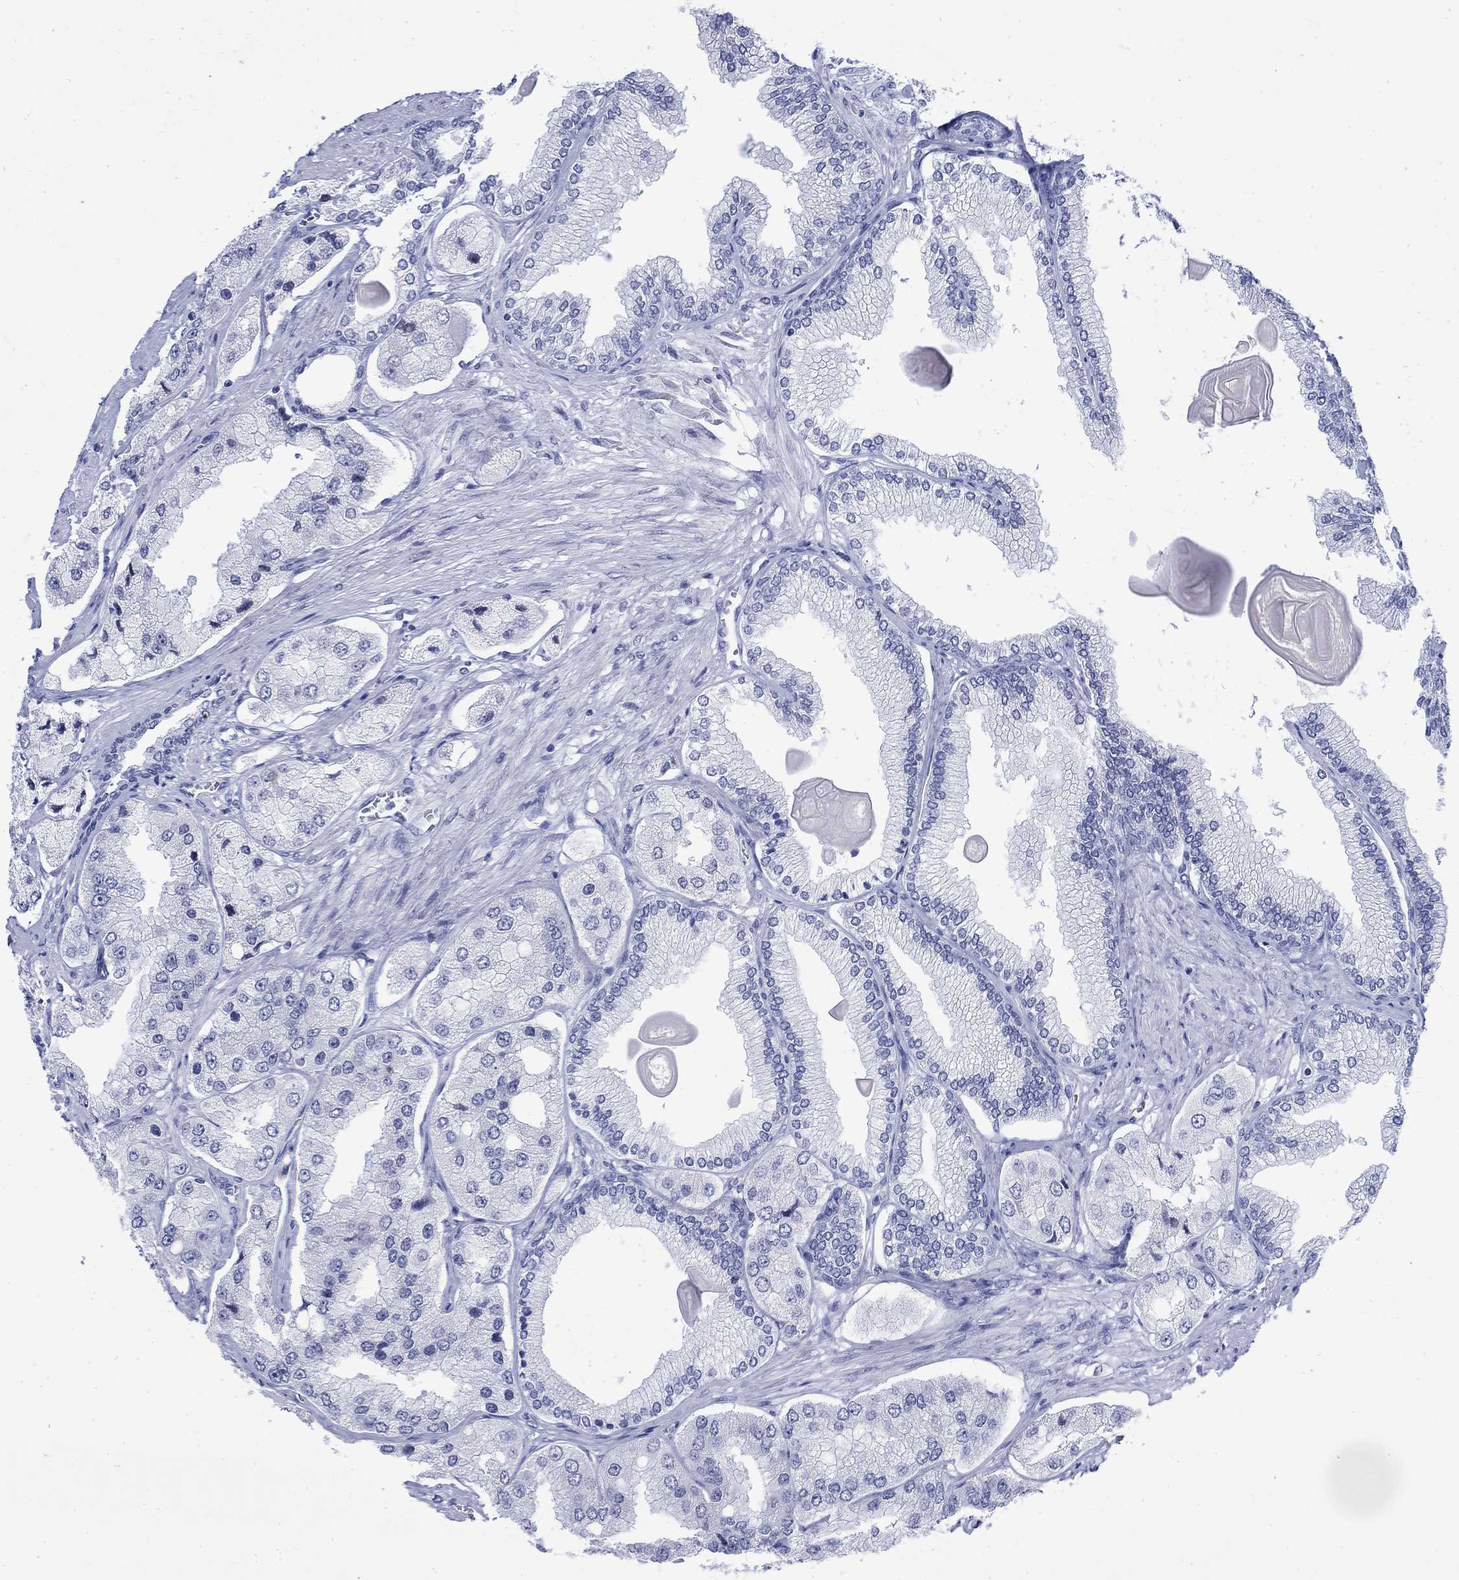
{"staining": {"intensity": "negative", "quantity": "none", "location": "none"}, "tissue": "prostate cancer", "cell_type": "Tumor cells", "image_type": "cancer", "snomed": [{"axis": "morphology", "description": "Adenocarcinoma, Low grade"}, {"axis": "topography", "description": "Prostate"}], "caption": "Histopathology image shows no protein expression in tumor cells of prostate cancer tissue.", "gene": "KRT76", "patient": {"sex": "male", "age": 69}}